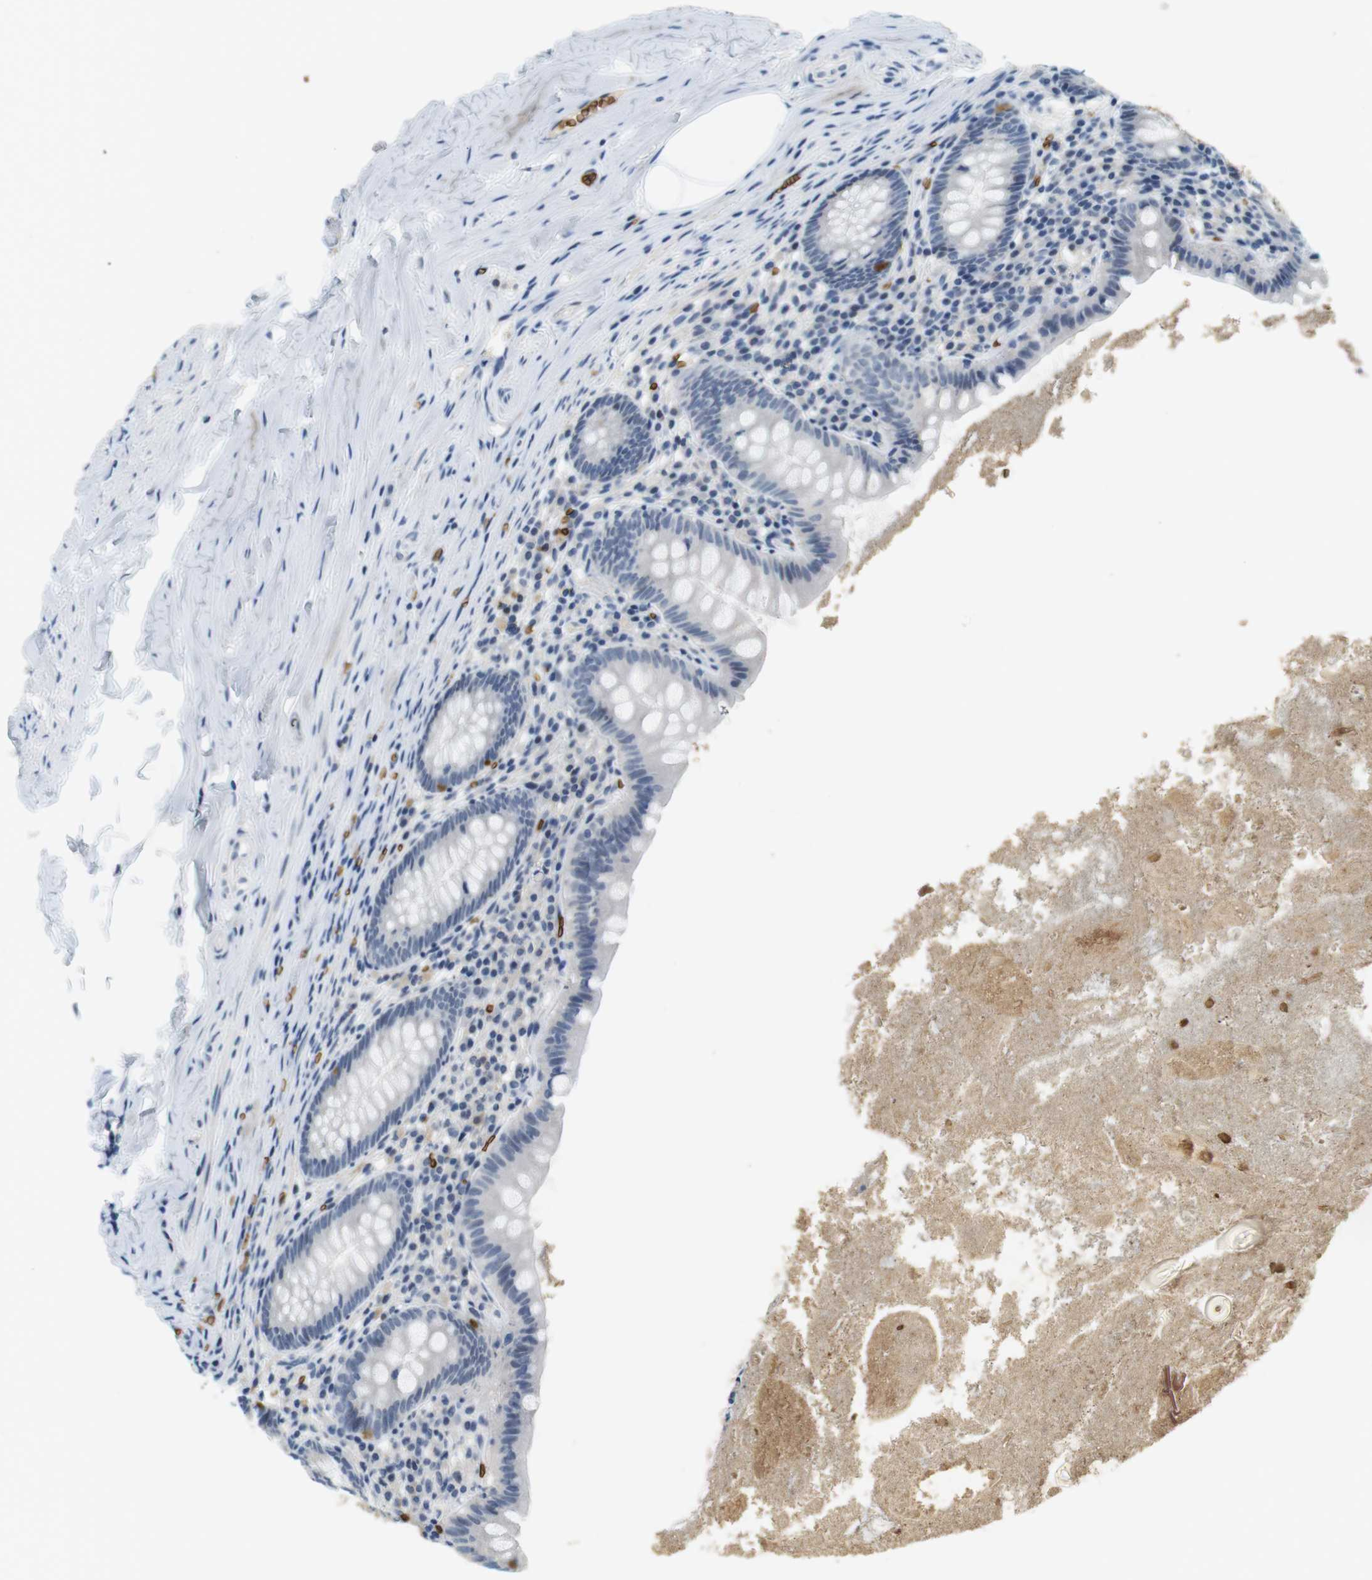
{"staining": {"intensity": "negative", "quantity": "none", "location": "none"}, "tissue": "appendix", "cell_type": "Glandular cells", "image_type": "normal", "snomed": [{"axis": "morphology", "description": "Normal tissue, NOS"}, {"axis": "topography", "description": "Appendix"}], "caption": "Photomicrograph shows no significant protein staining in glandular cells of unremarkable appendix. (DAB immunohistochemistry (IHC), high magnification).", "gene": "SLC4A1", "patient": {"sex": "male", "age": 52}}